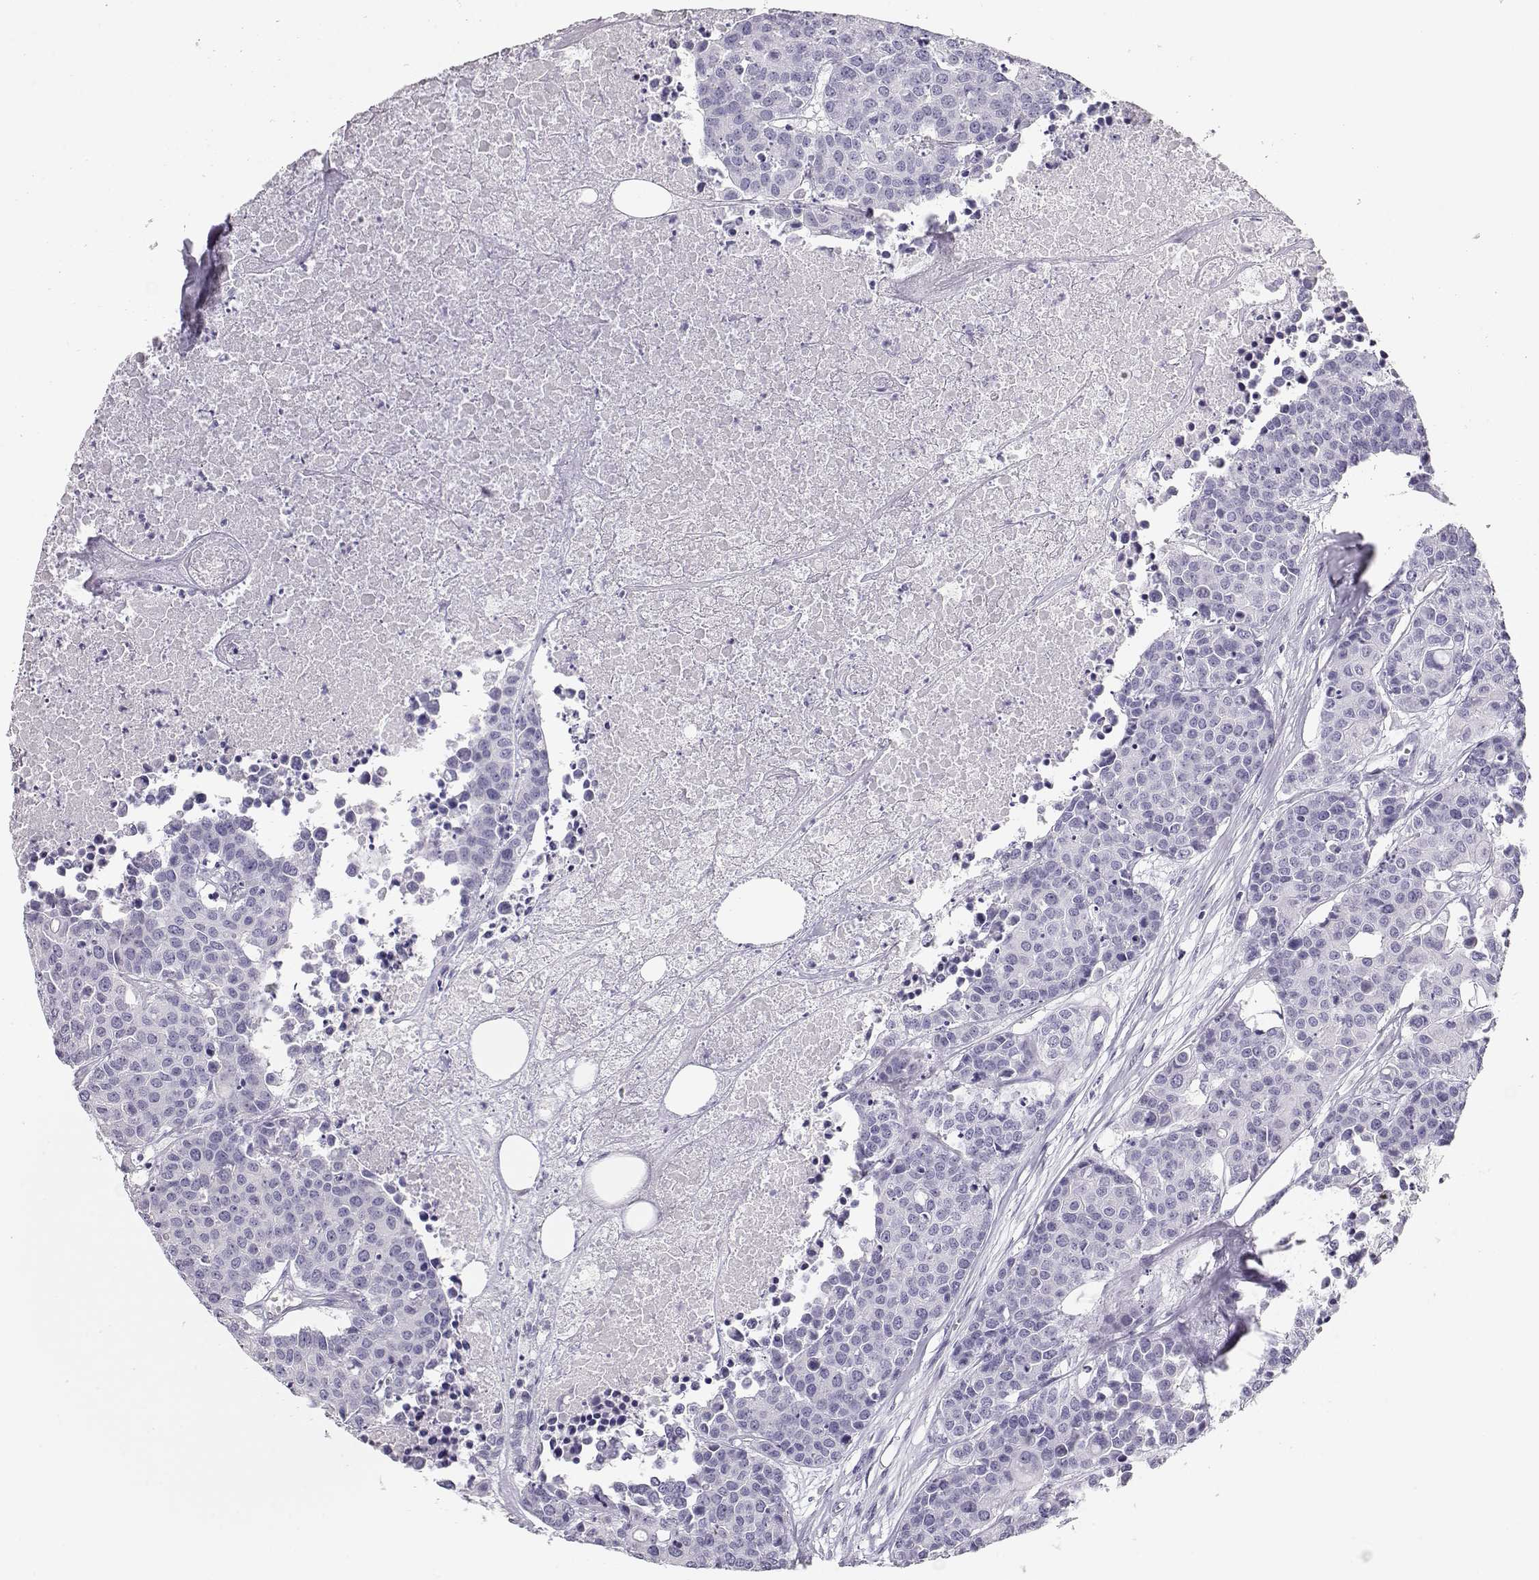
{"staining": {"intensity": "negative", "quantity": "none", "location": "none"}, "tissue": "carcinoid", "cell_type": "Tumor cells", "image_type": "cancer", "snomed": [{"axis": "morphology", "description": "Carcinoid, malignant, NOS"}, {"axis": "topography", "description": "Colon"}], "caption": "There is no significant expression in tumor cells of malignant carcinoid. Nuclei are stained in blue.", "gene": "MAGEC1", "patient": {"sex": "male", "age": 81}}